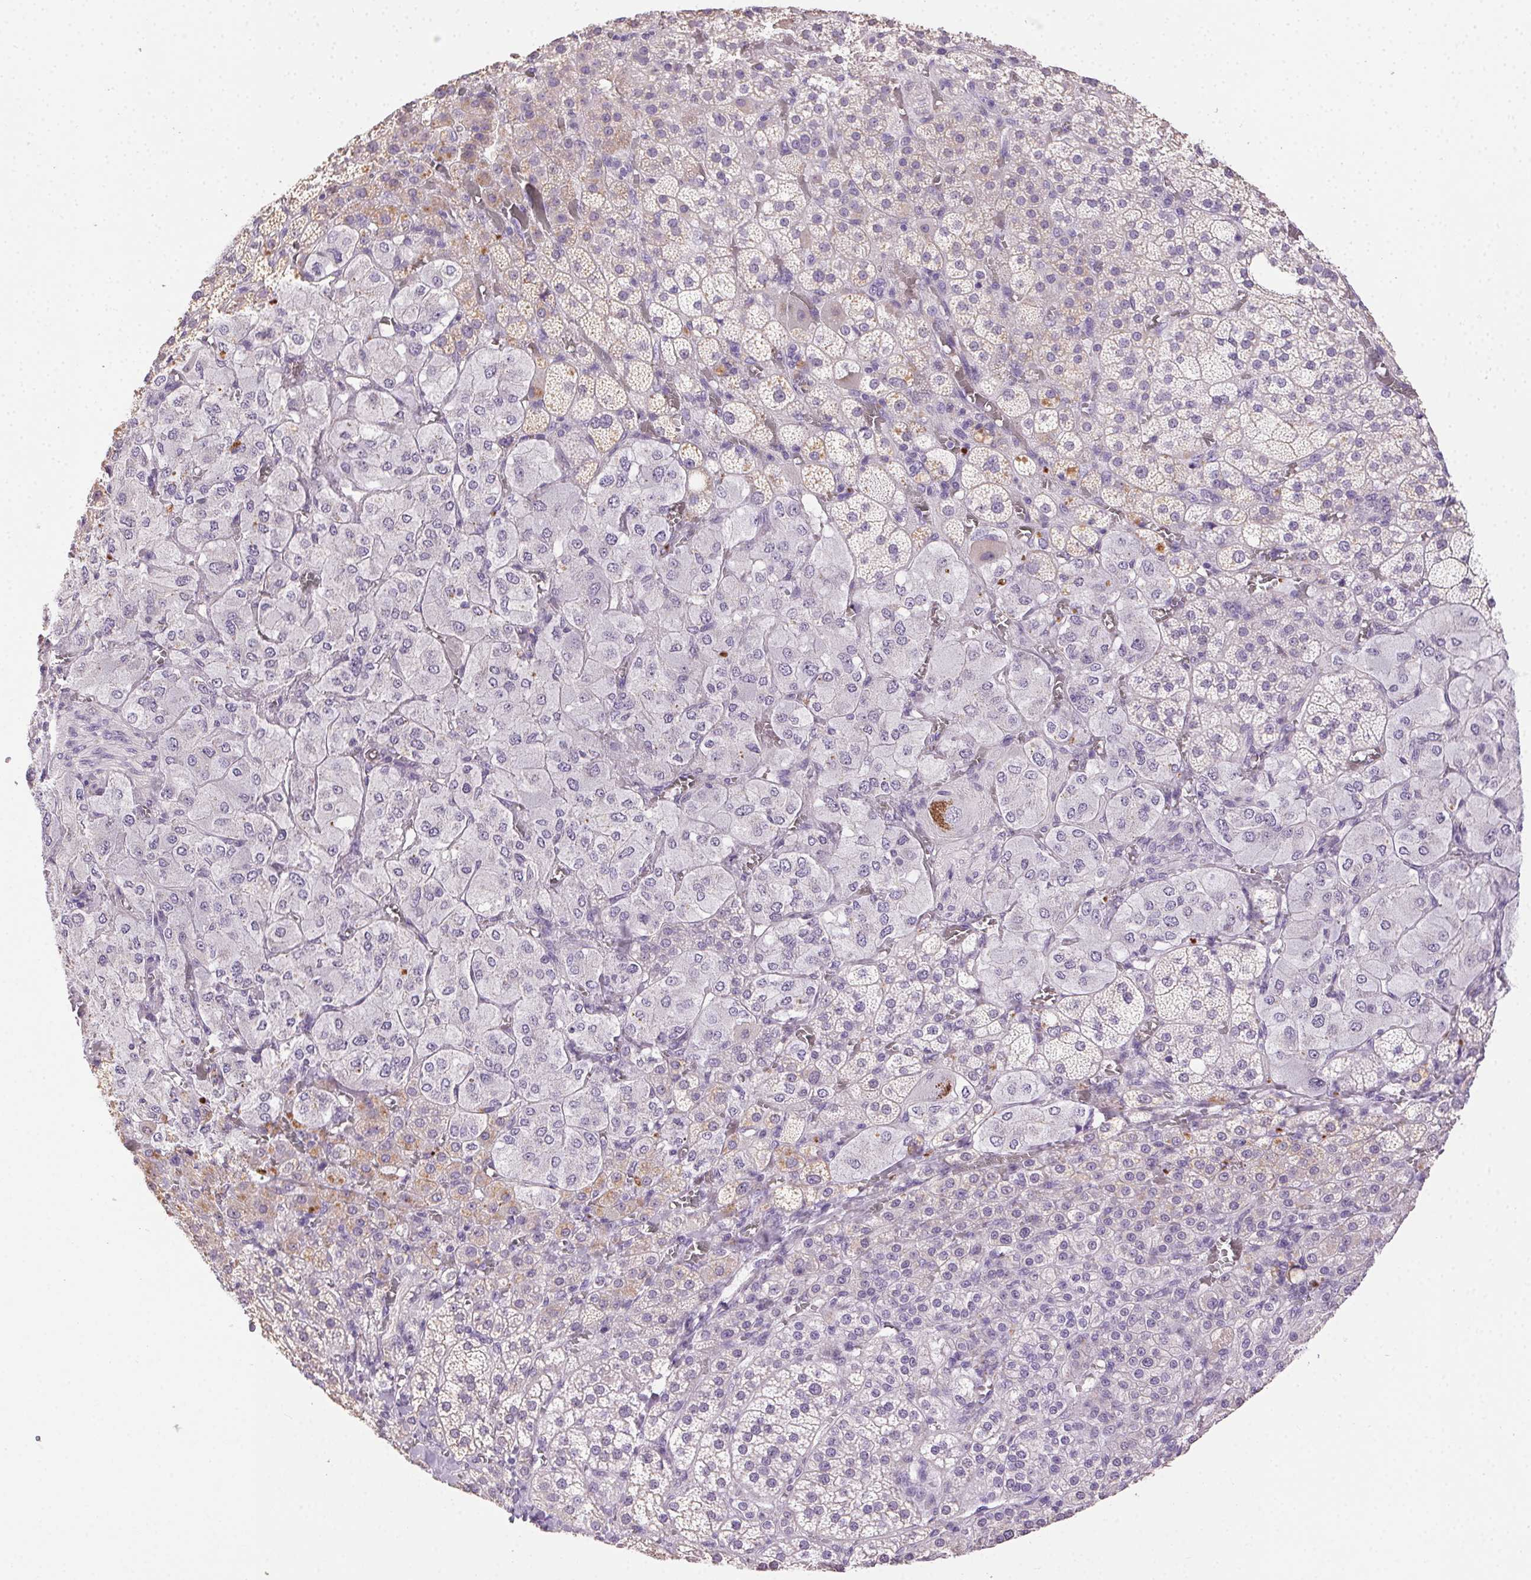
{"staining": {"intensity": "weak", "quantity": "<25%", "location": "cytoplasmic/membranous"}, "tissue": "adrenal gland", "cell_type": "Glandular cells", "image_type": "normal", "snomed": [{"axis": "morphology", "description": "Normal tissue, NOS"}, {"axis": "topography", "description": "Adrenal gland"}], "caption": "Micrograph shows no protein expression in glandular cells of benign adrenal gland.", "gene": "SYCE2", "patient": {"sex": "female", "age": 60}}